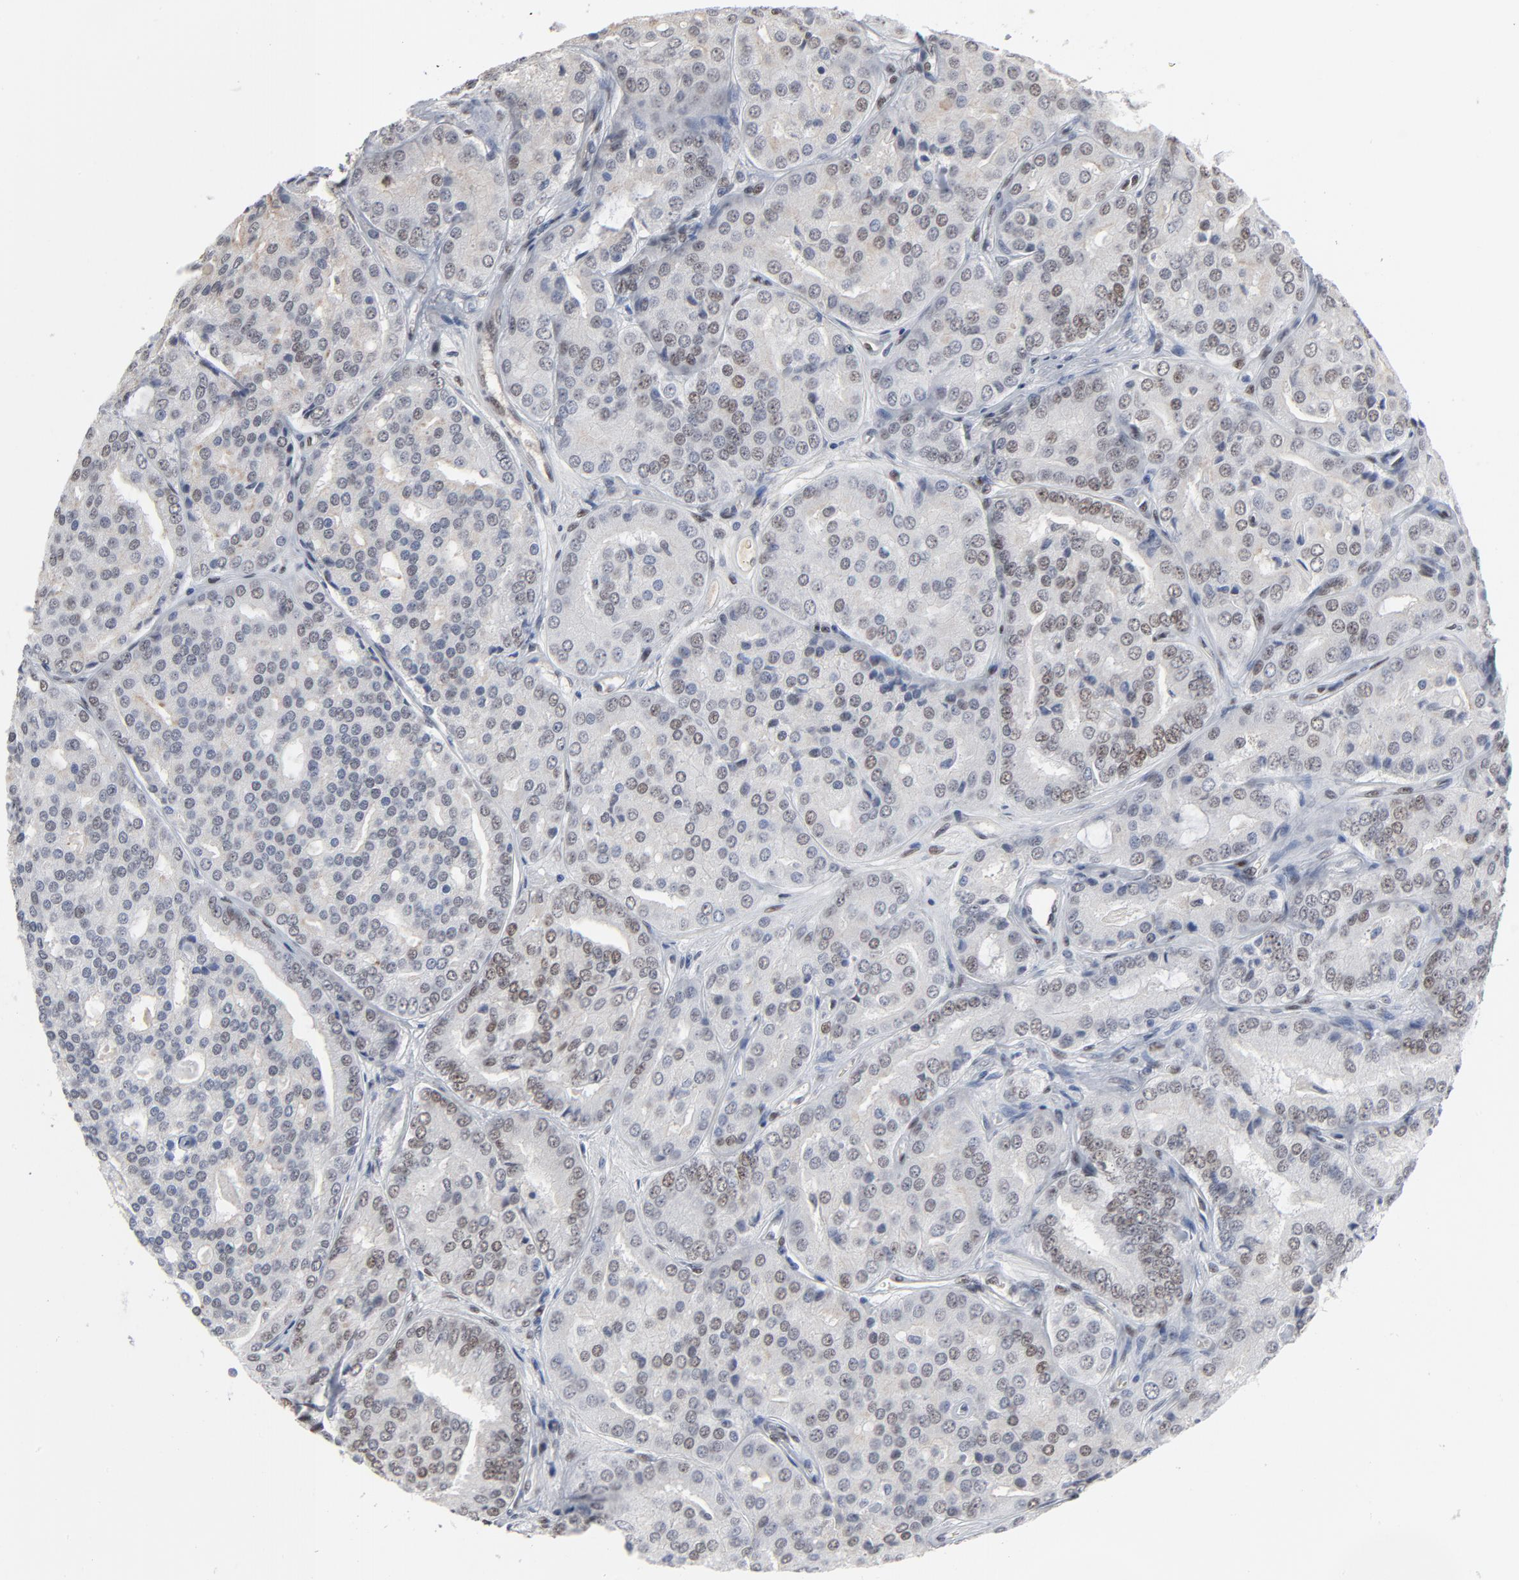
{"staining": {"intensity": "weak", "quantity": "<25%", "location": "nuclear"}, "tissue": "prostate cancer", "cell_type": "Tumor cells", "image_type": "cancer", "snomed": [{"axis": "morphology", "description": "Adenocarcinoma, High grade"}, {"axis": "topography", "description": "Prostate"}], "caption": "Prostate cancer (high-grade adenocarcinoma) was stained to show a protein in brown. There is no significant staining in tumor cells.", "gene": "ATF7", "patient": {"sex": "male", "age": 64}}